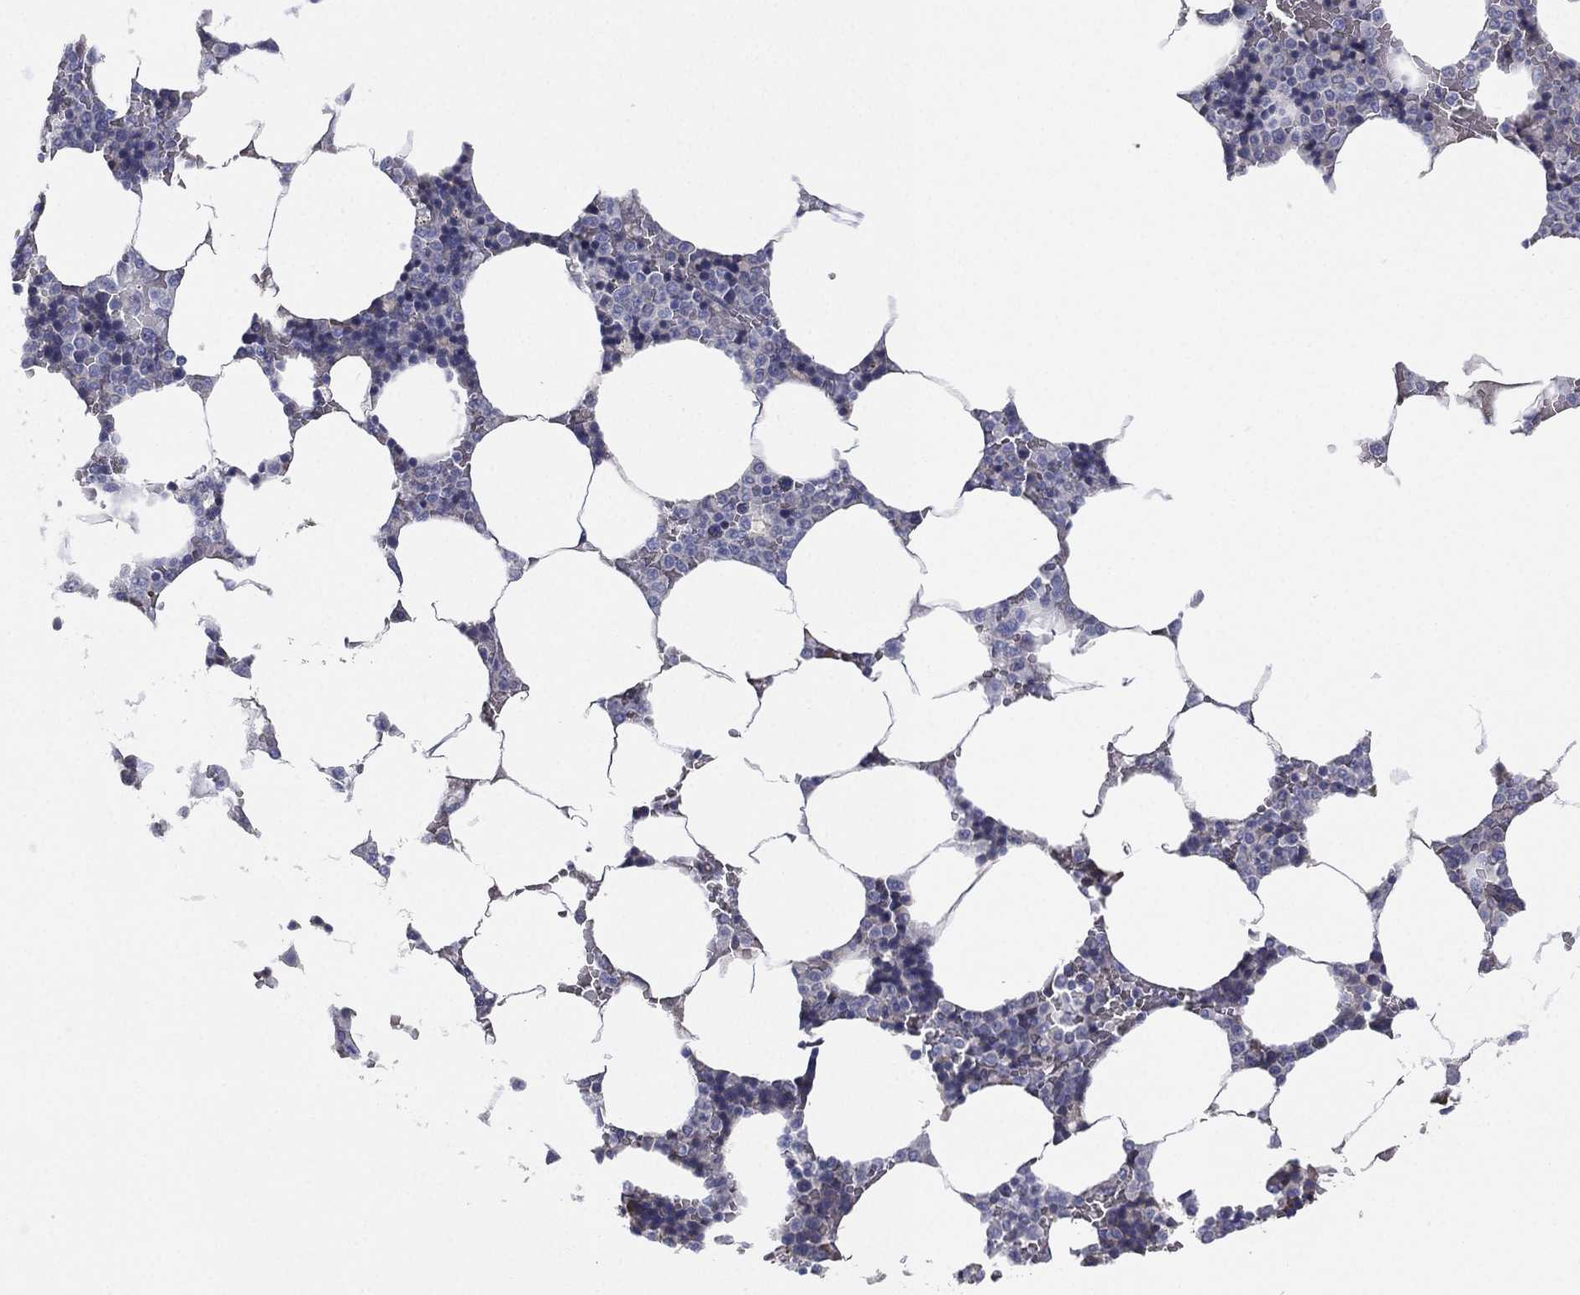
{"staining": {"intensity": "negative", "quantity": "none", "location": "none"}, "tissue": "bone marrow", "cell_type": "Hematopoietic cells", "image_type": "normal", "snomed": [{"axis": "morphology", "description": "Normal tissue, NOS"}, {"axis": "topography", "description": "Bone marrow"}], "caption": "Immunohistochemistry micrograph of benign human bone marrow stained for a protein (brown), which displays no expression in hematopoietic cells.", "gene": "CYP2D6", "patient": {"sex": "male", "age": 63}}